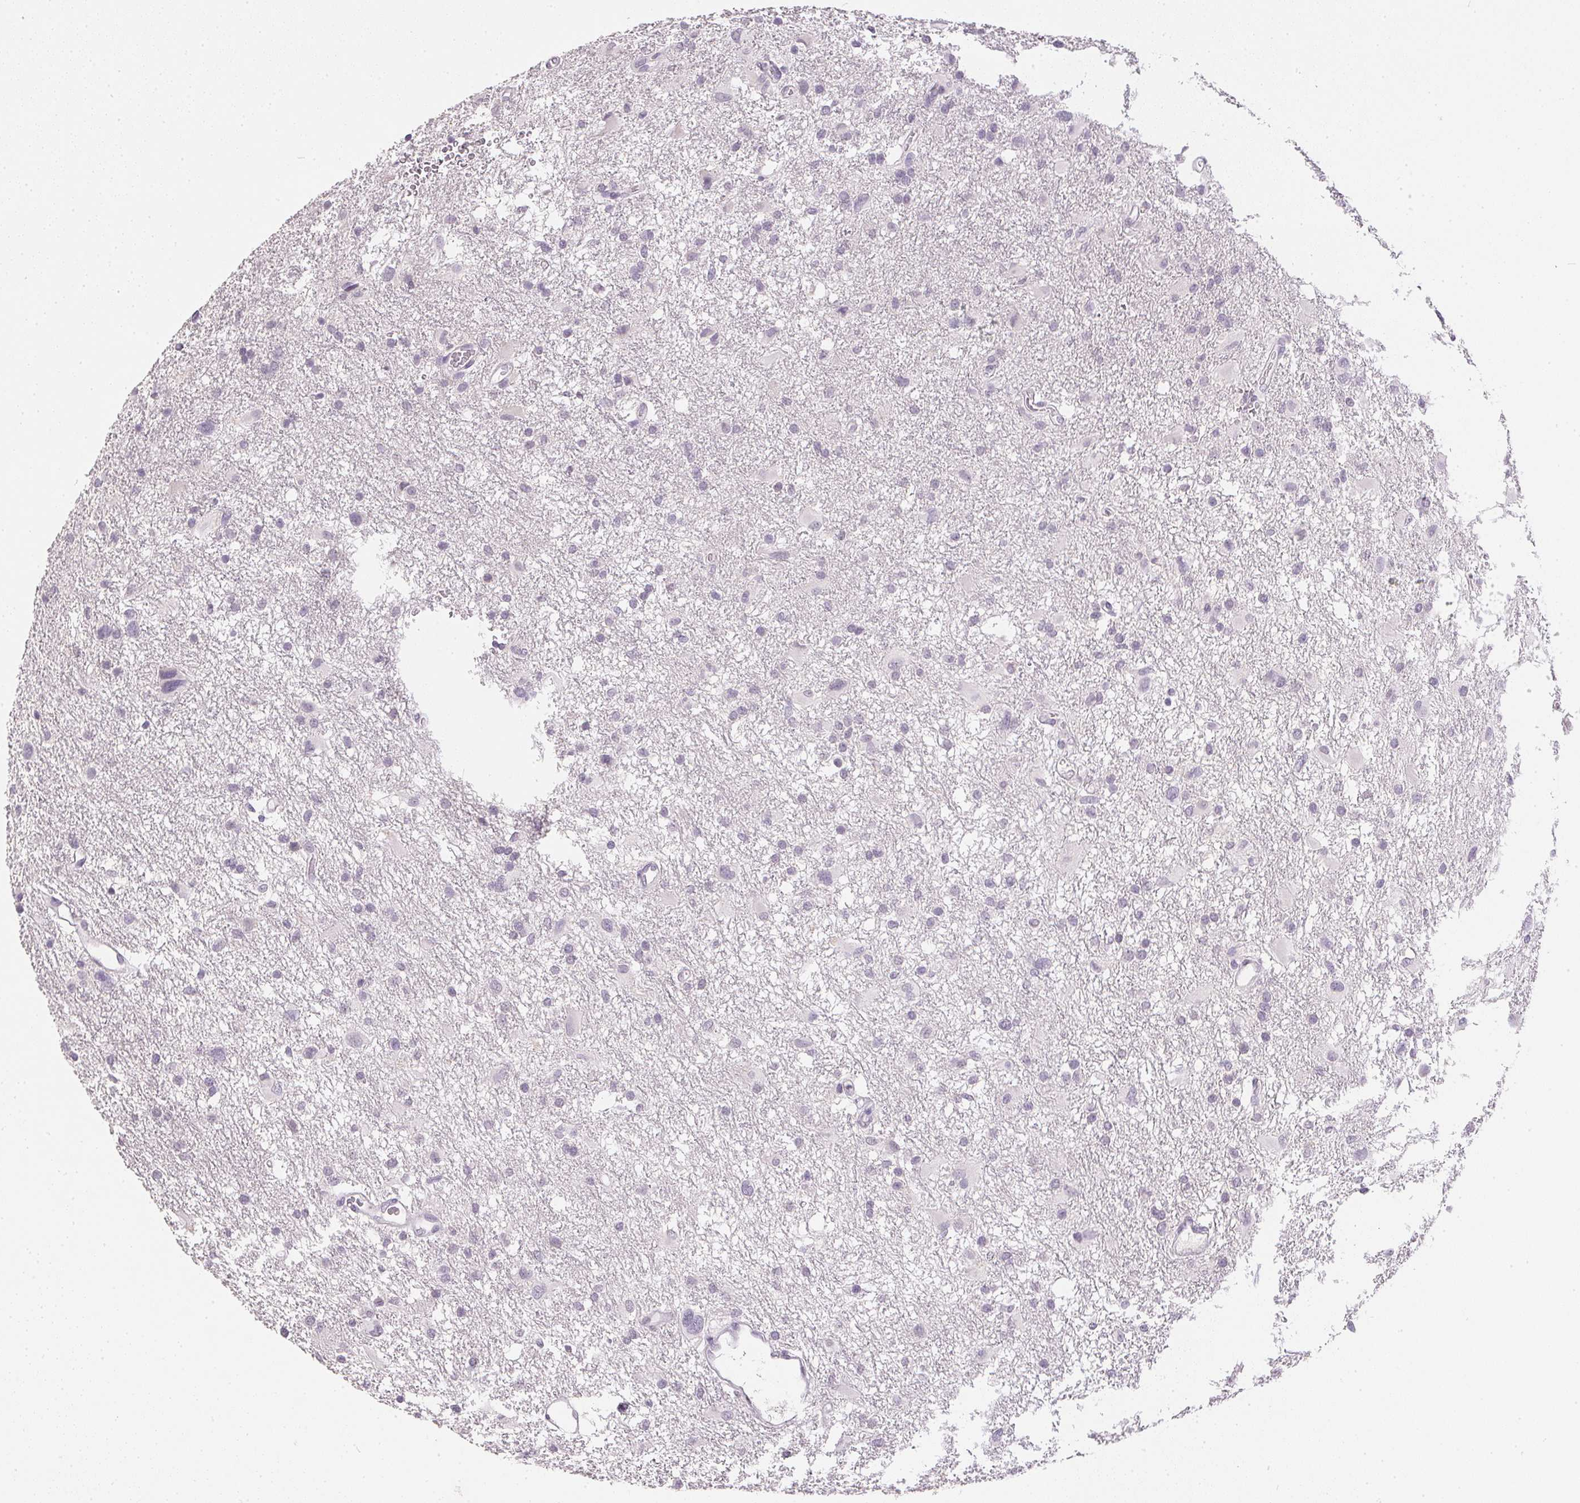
{"staining": {"intensity": "negative", "quantity": "none", "location": "none"}, "tissue": "glioma", "cell_type": "Tumor cells", "image_type": "cancer", "snomed": [{"axis": "morphology", "description": "Glioma, malignant, High grade"}, {"axis": "topography", "description": "Brain"}], "caption": "High power microscopy photomicrograph of an immunohistochemistry histopathology image of glioma, revealing no significant staining in tumor cells. Nuclei are stained in blue.", "gene": "PPY", "patient": {"sex": "male", "age": 53}}